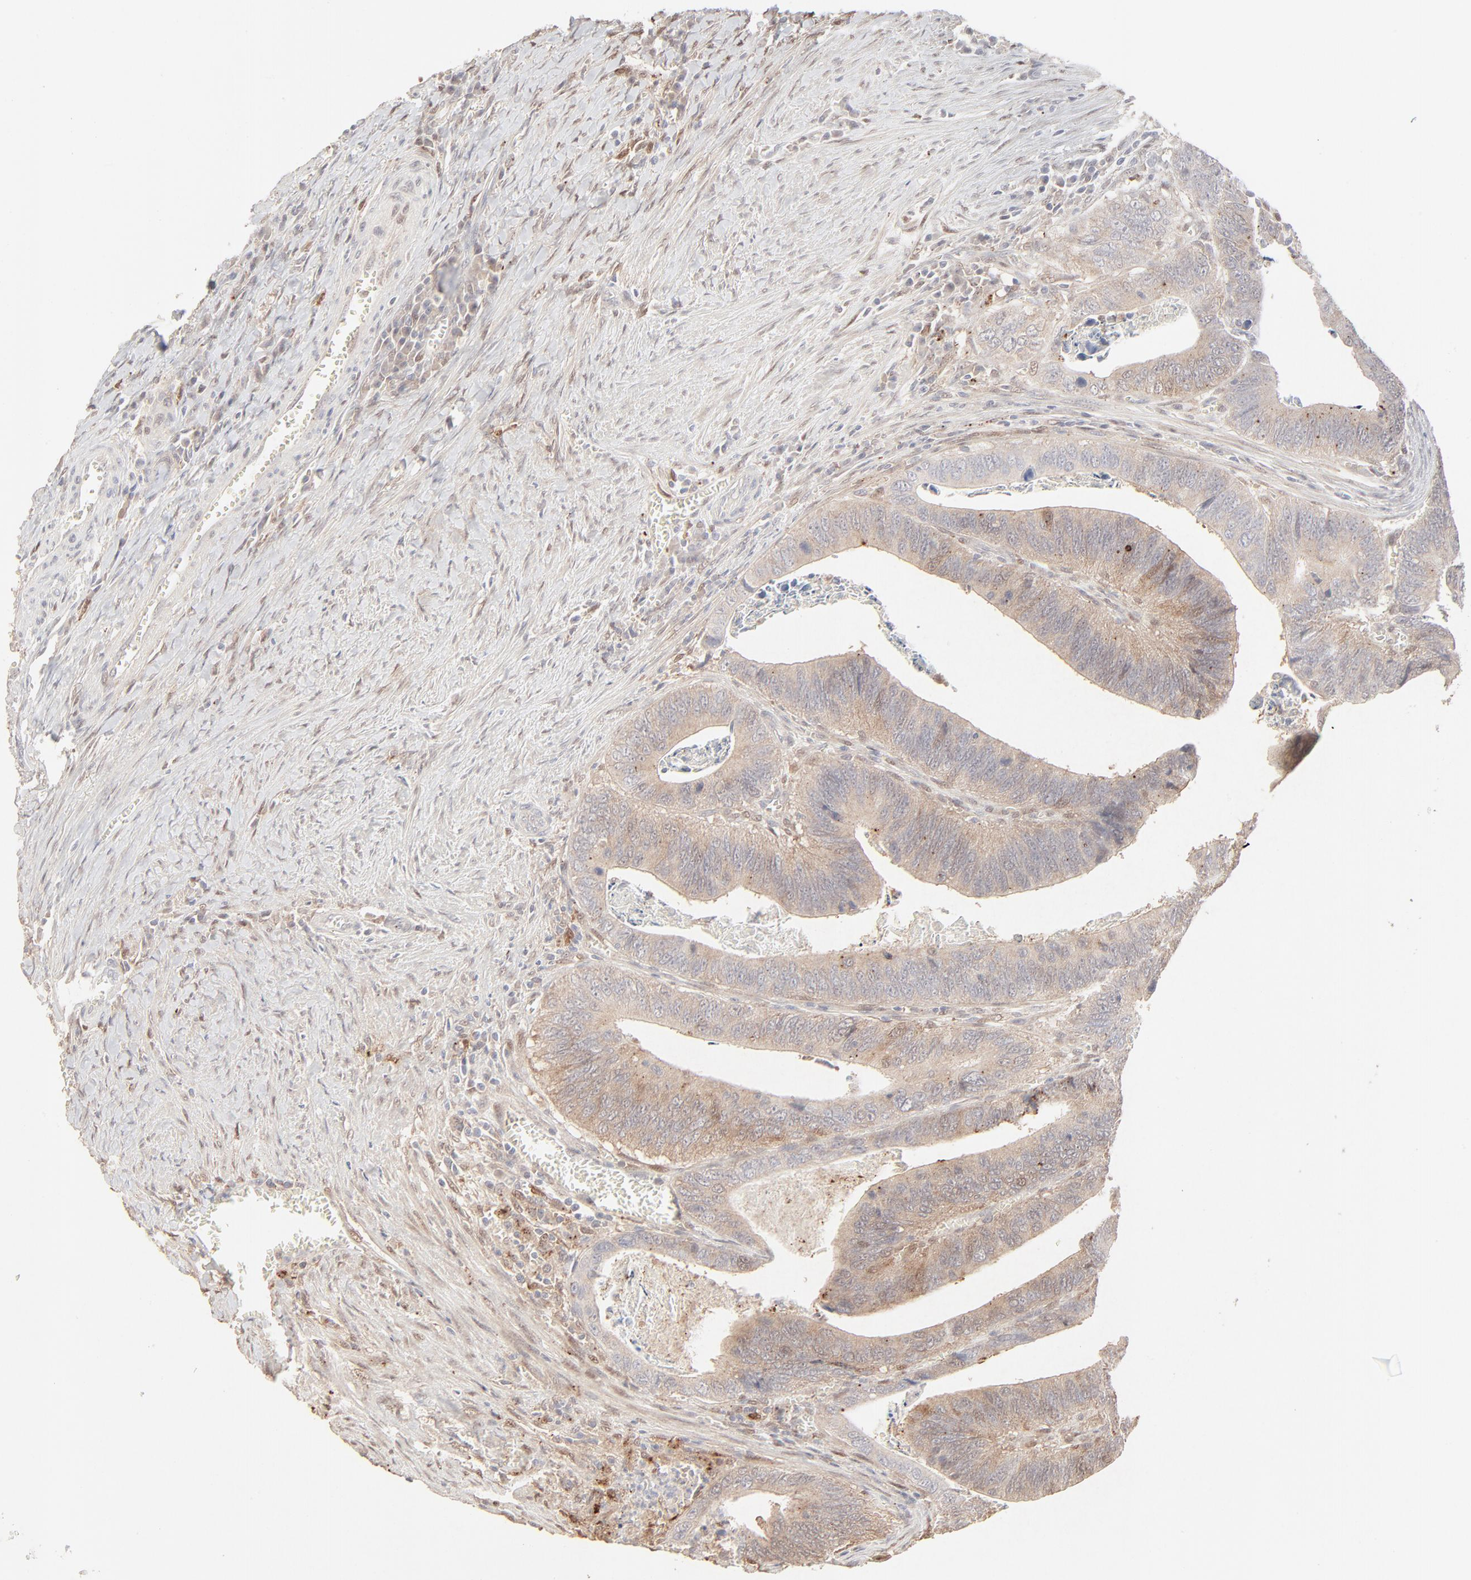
{"staining": {"intensity": "moderate", "quantity": "25%-75%", "location": "cytoplasmic/membranous"}, "tissue": "colorectal cancer", "cell_type": "Tumor cells", "image_type": "cancer", "snomed": [{"axis": "morphology", "description": "Adenocarcinoma, NOS"}, {"axis": "topography", "description": "Colon"}], "caption": "DAB (3,3'-diaminobenzidine) immunohistochemical staining of human adenocarcinoma (colorectal) shows moderate cytoplasmic/membranous protein staining in about 25%-75% of tumor cells.", "gene": "LGALS2", "patient": {"sex": "male", "age": 72}}